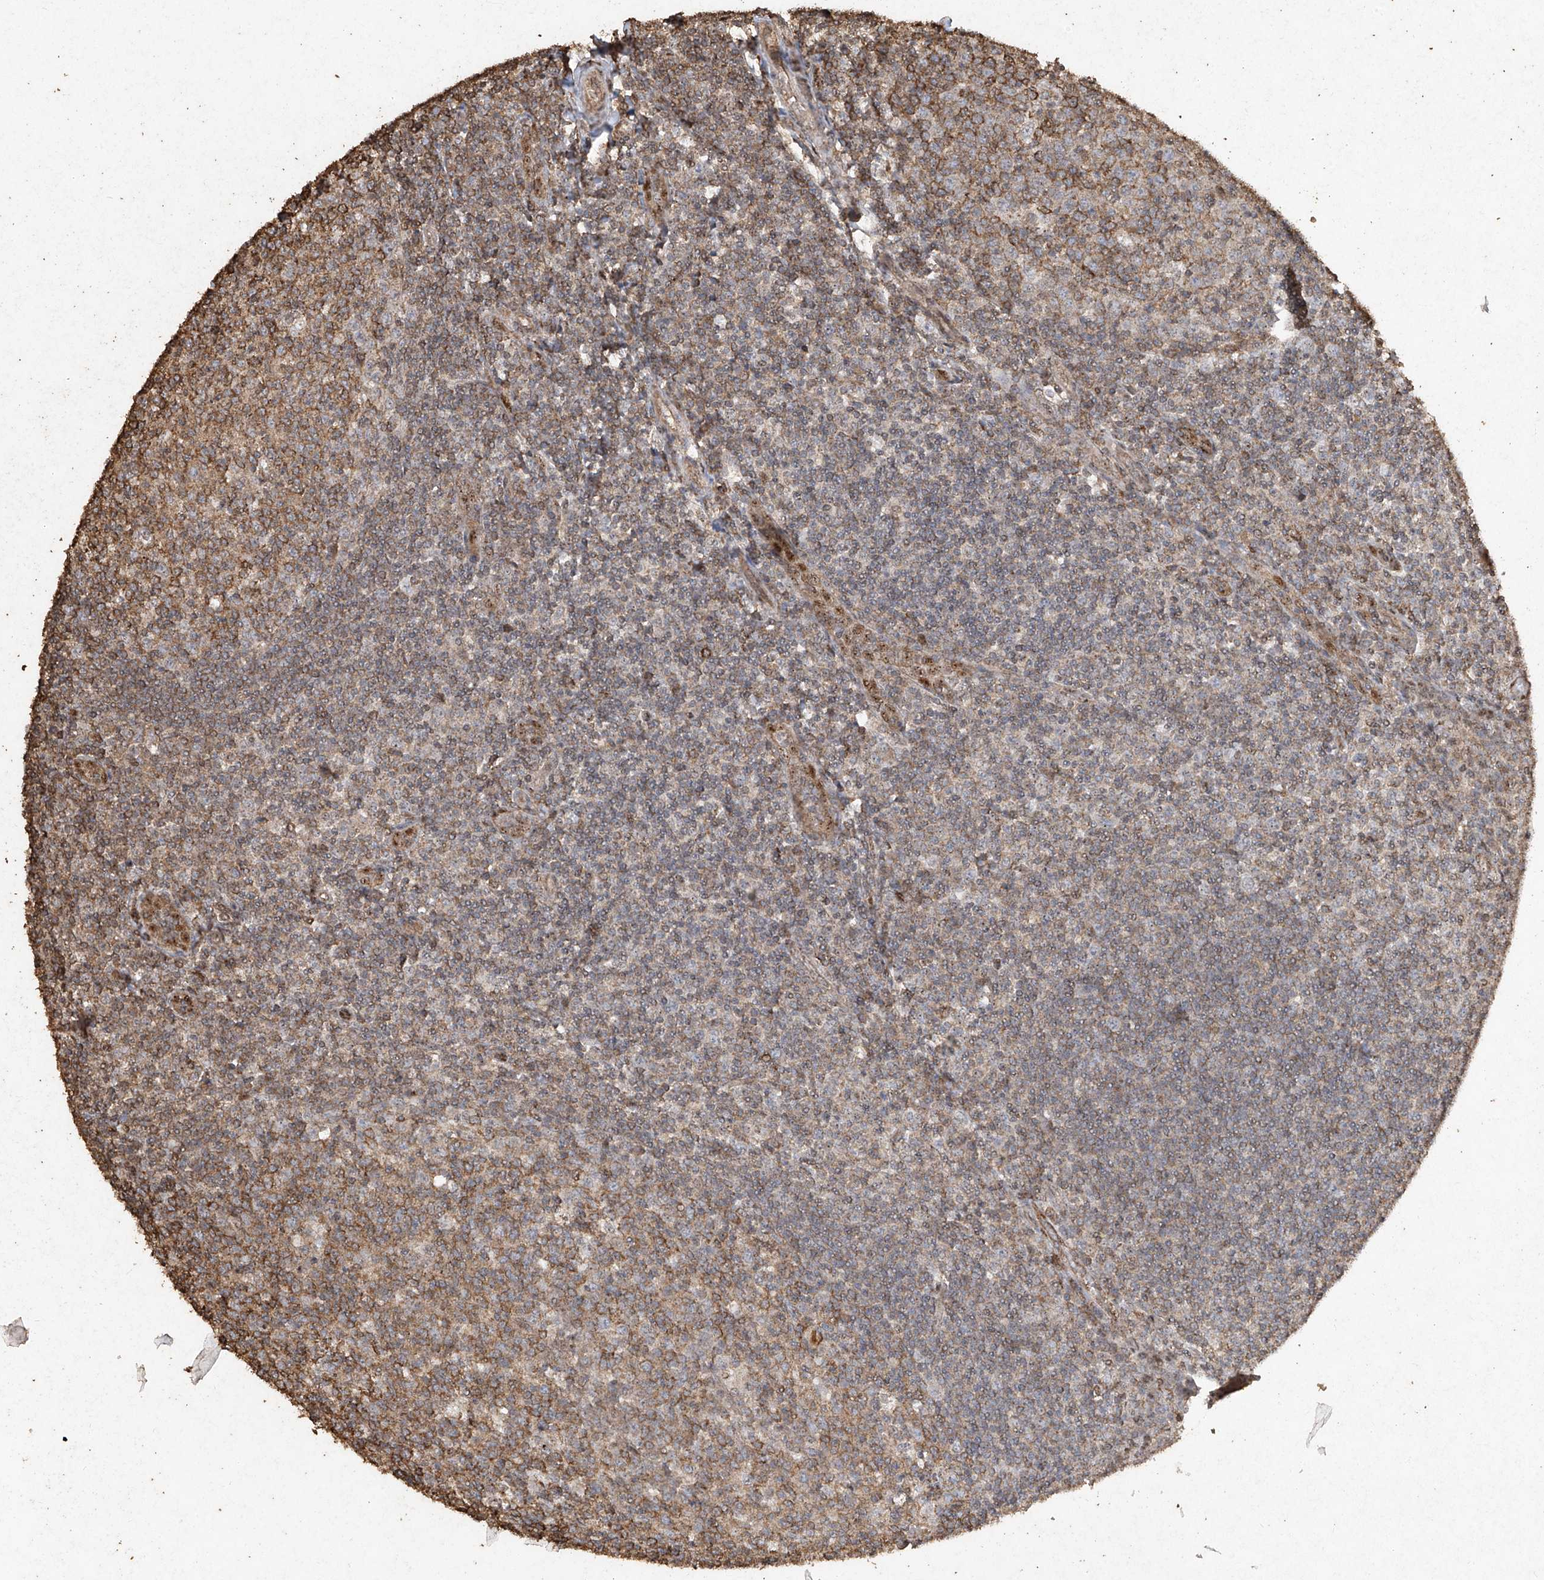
{"staining": {"intensity": "strong", "quantity": ">75%", "location": "cytoplasmic/membranous"}, "tissue": "tonsil", "cell_type": "Germinal center cells", "image_type": "normal", "snomed": [{"axis": "morphology", "description": "Normal tissue, NOS"}, {"axis": "topography", "description": "Tonsil"}], "caption": "DAB immunohistochemical staining of normal human tonsil demonstrates strong cytoplasmic/membranous protein staining in about >75% of germinal center cells. (DAB (3,3'-diaminobenzidine) IHC, brown staining for protein, blue staining for nuclei).", "gene": "ERBB3", "patient": {"sex": "female", "age": 19}}